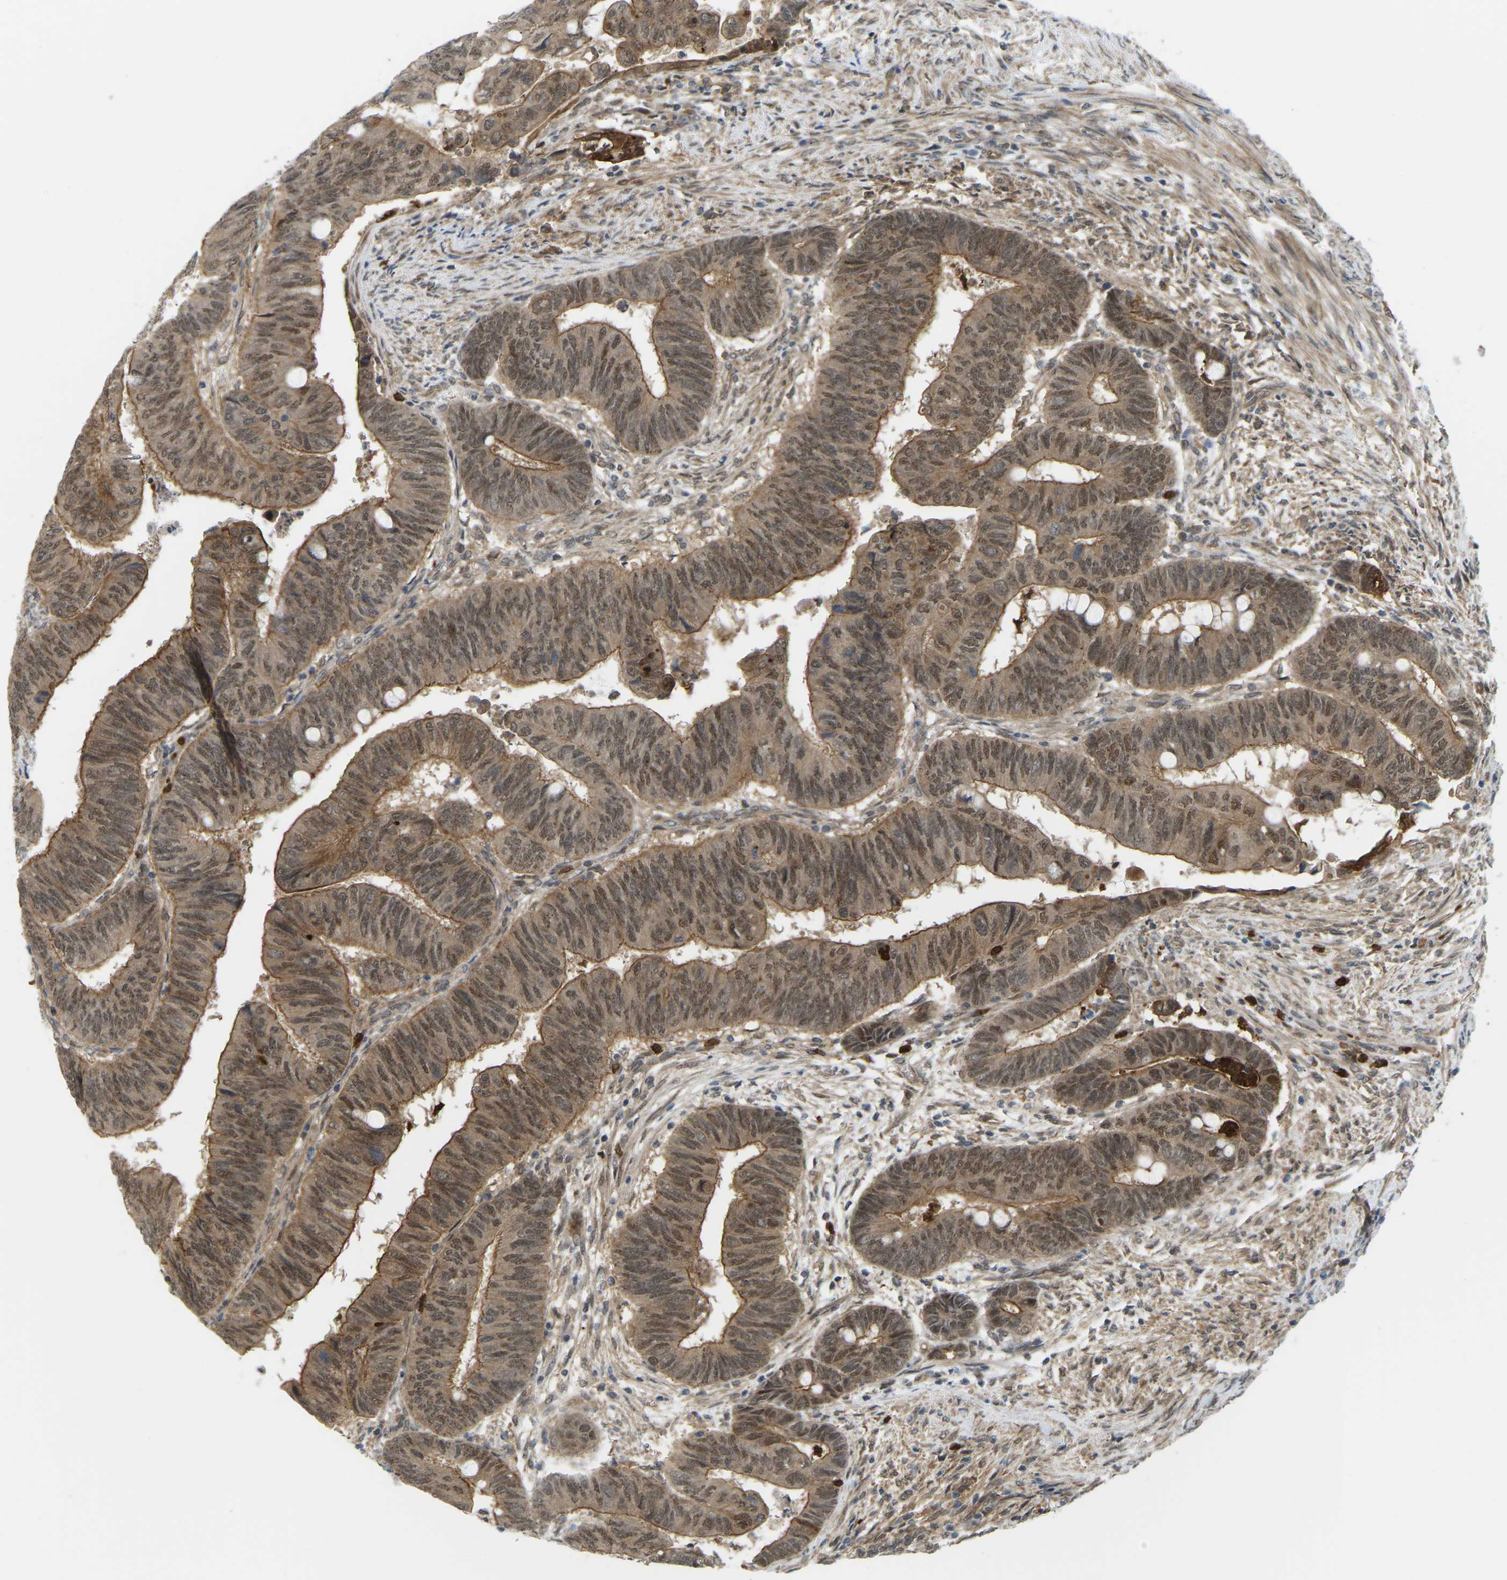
{"staining": {"intensity": "moderate", "quantity": ">75%", "location": "cytoplasmic/membranous,nuclear"}, "tissue": "colorectal cancer", "cell_type": "Tumor cells", "image_type": "cancer", "snomed": [{"axis": "morphology", "description": "Normal tissue, NOS"}, {"axis": "morphology", "description": "Adenocarcinoma, NOS"}, {"axis": "topography", "description": "Rectum"}, {"axis": "topography", "description": "Peripheral nerve tissue"}], "caption": "Tumor cells exhibit medium levels of moderate cytoplasmic/membranous and nuclear staining in approximately >75% of cells in colorectal adenocarcinoma. The staining is performed using DAB brown chromogen to label protein expression. The nuclei are counter-stained blue using hematoxylin.", "gene": "SERPINB5", "patient": {"sex": "male", "age": 92}}